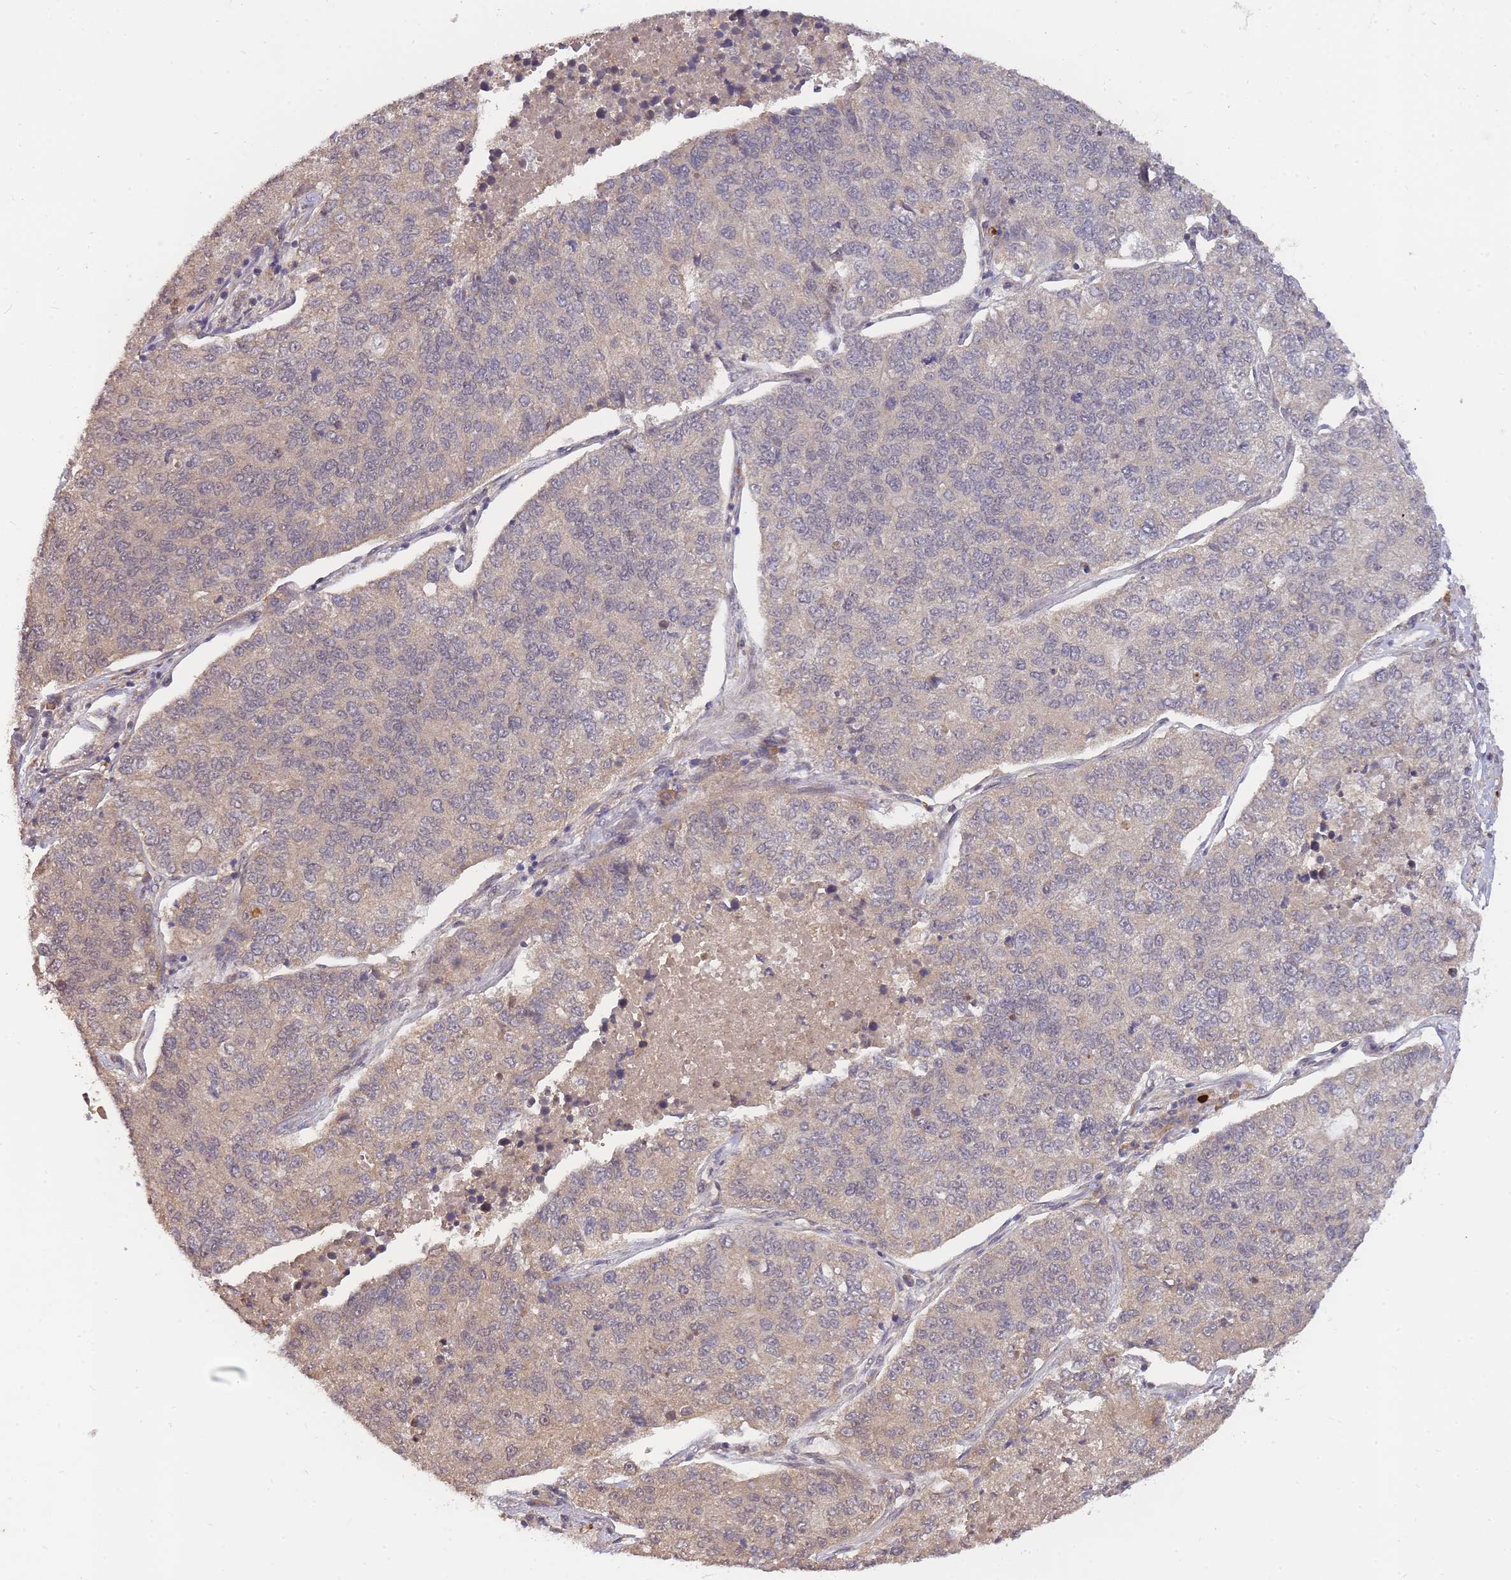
{"staining": {"intensity": "weak", "quantity": "<25%", "location": "cytoplasmic/membranous"}, "tissue": "lung cancer", "cell_type": "Tumor cells", "image_type": "cancer", "snomed": [{"axis": "morphology", "description": "Adenocarcinoma, NOS"}, {"axis": "topography", "description": "Lung"}], "caption": "There is no significant positivity in tumor cells of lung cancer.", "gene": "SMC6", "patient": {"sex": "male", "age": 49}}